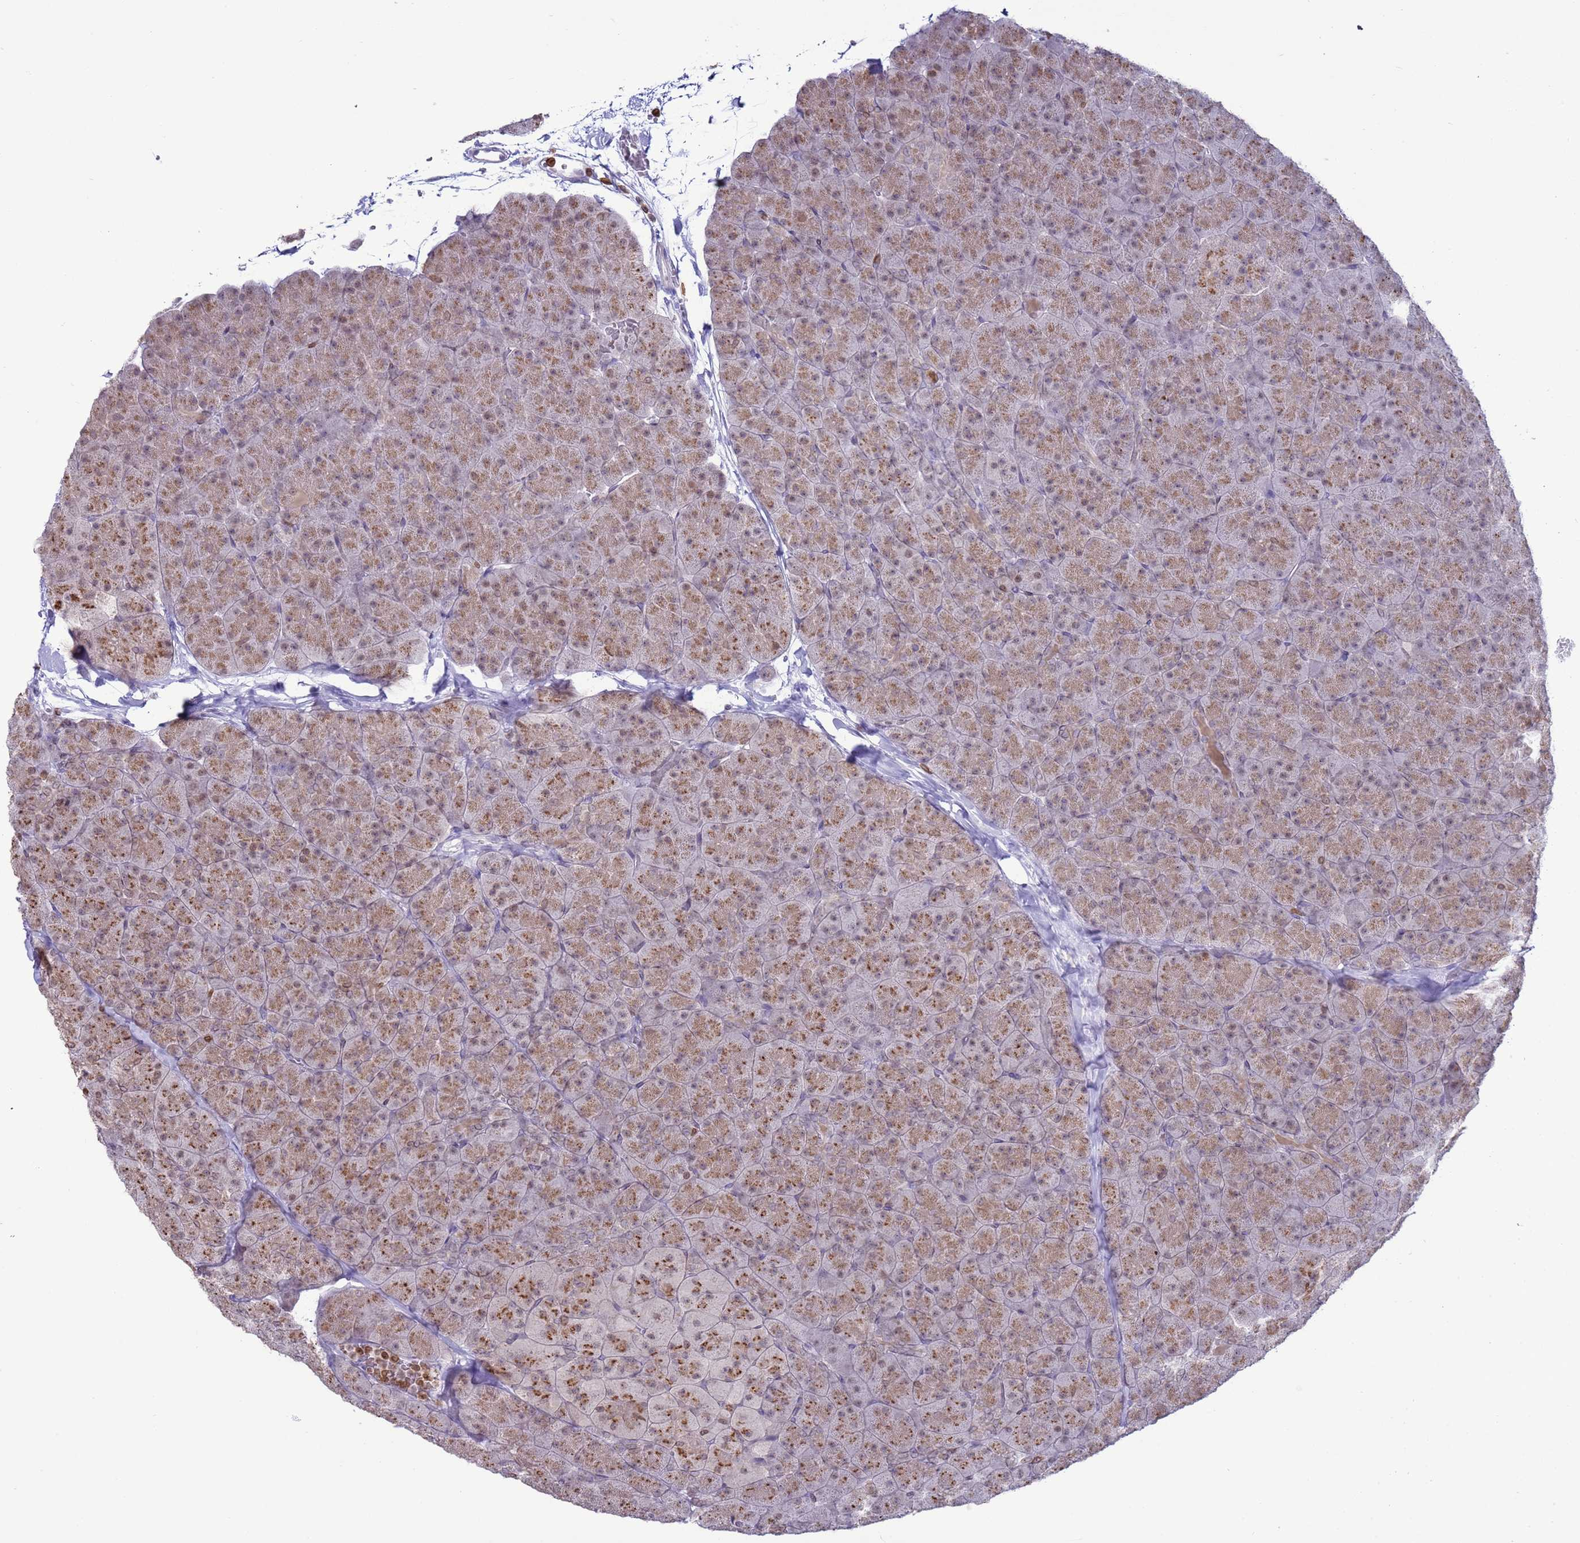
{"staining": {"intensity": "moderate", "quantity": "25%-75%", "location": "cytoplasmic/membranous"}, "tissue": "pancreas", "cell_type": "Exocrine glandular cells", "image_type": "normal", "snomed": [{"axis": "morphology", "description": "Normal tissue, NOS"}, {"axis": "topography", "description": "Pancreas"}], "caption": "Pancreas stained for a protein (brown) displays moderate cytoplasmic/membranous positive expression in about 25%-75% of exocrine glandular cells.", "gene": "DHX37", "patient": {"sex": "male", "age": 36}}